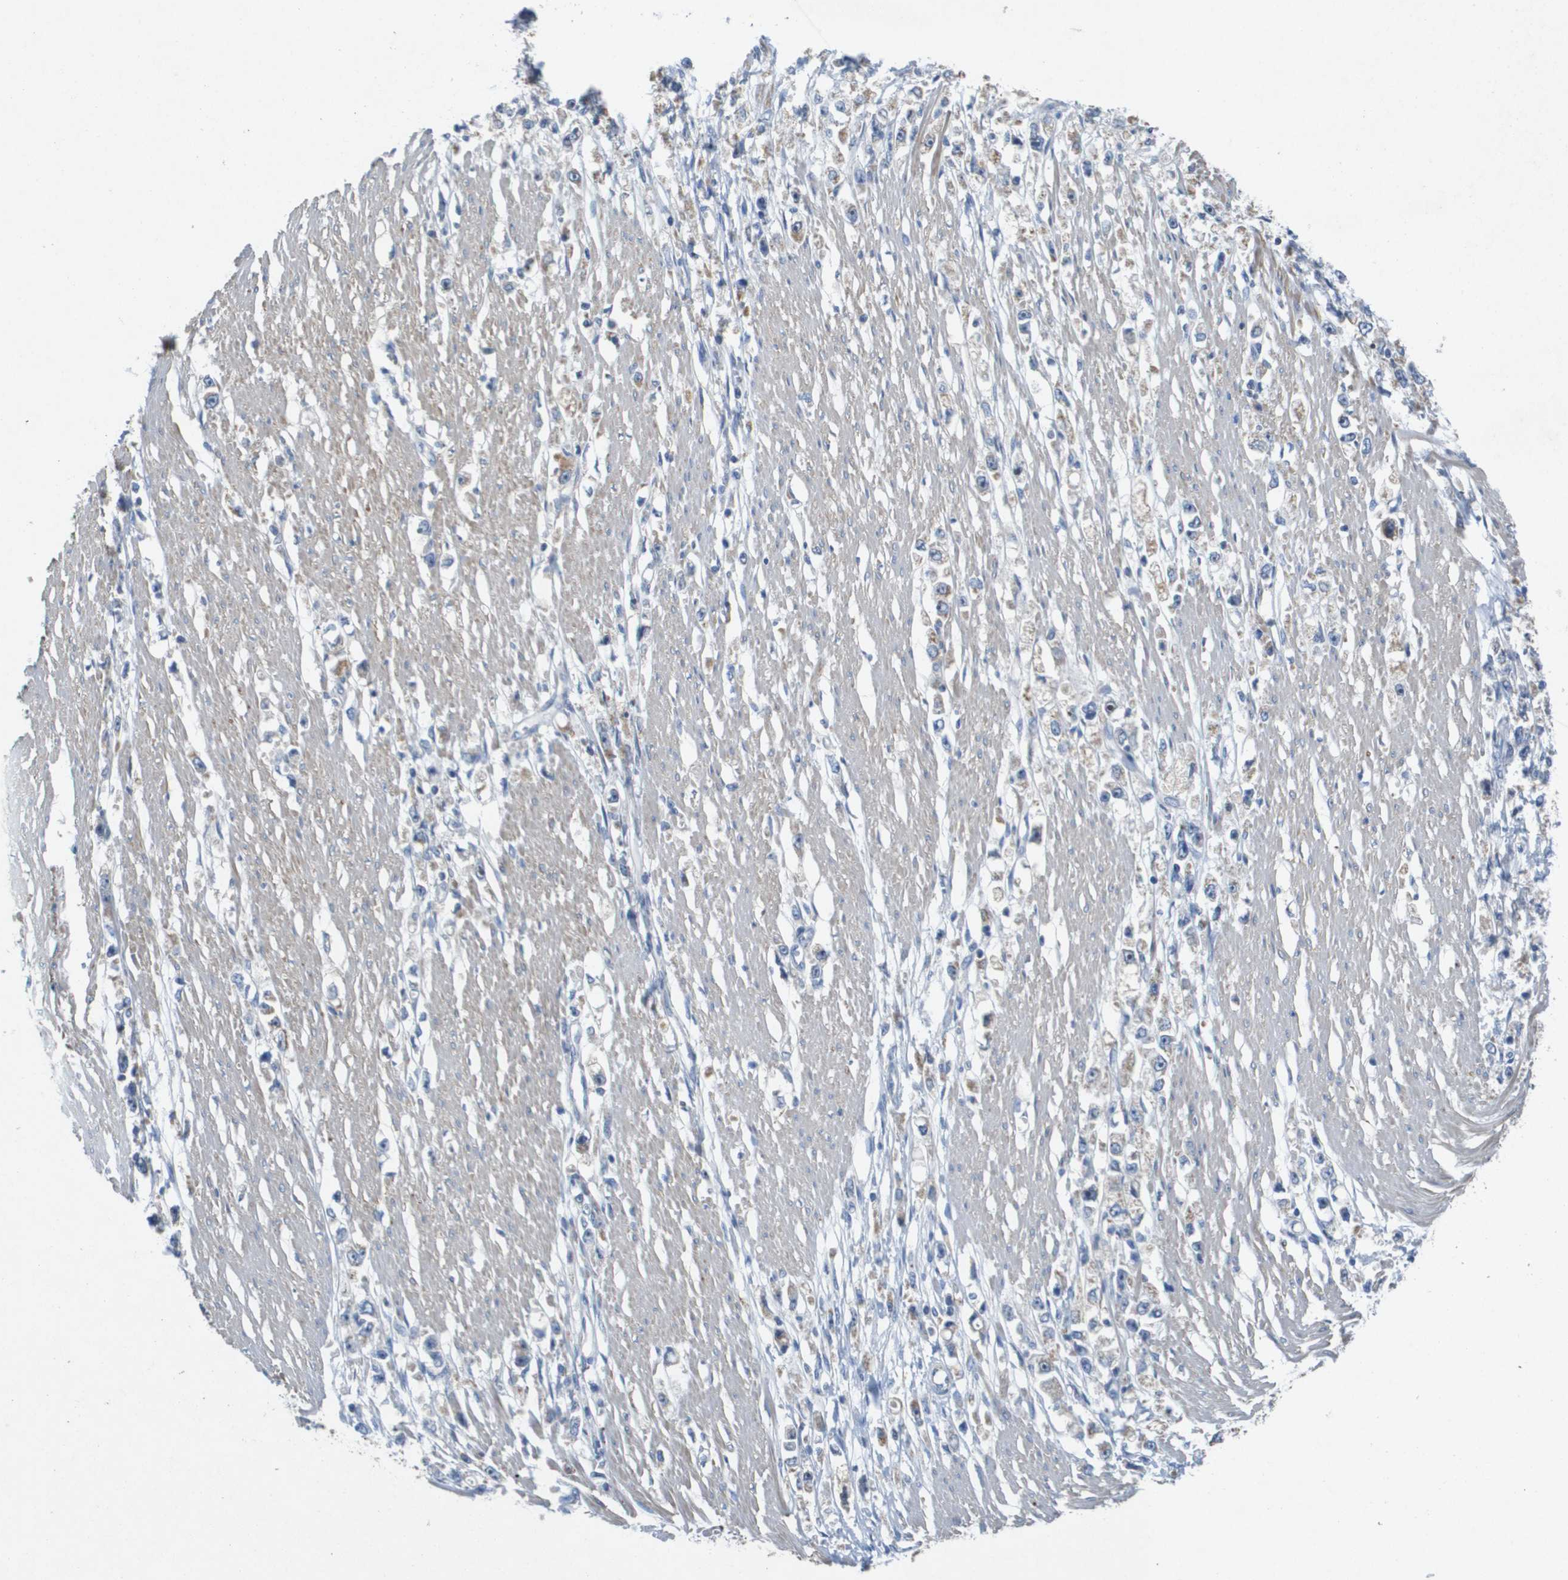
{"staining": {"intensity": "negative", "quantity": "none", "location": "none"}, "tissue": "stomach cancer", "cell_type": "Tumor cells", "image_type": "cancer", "snomed": [{"axis": "morphology", "description": "Adenocarcinoma, NOS"}, {"axis": "topography", "description": "Stomach"}], "caption": "Stomach cancer stained for a protein using immunohistochemistry displays no expression tumor cells.", "gene": "B3GNT5", "patient": {"sex": "female", "age": 59}}